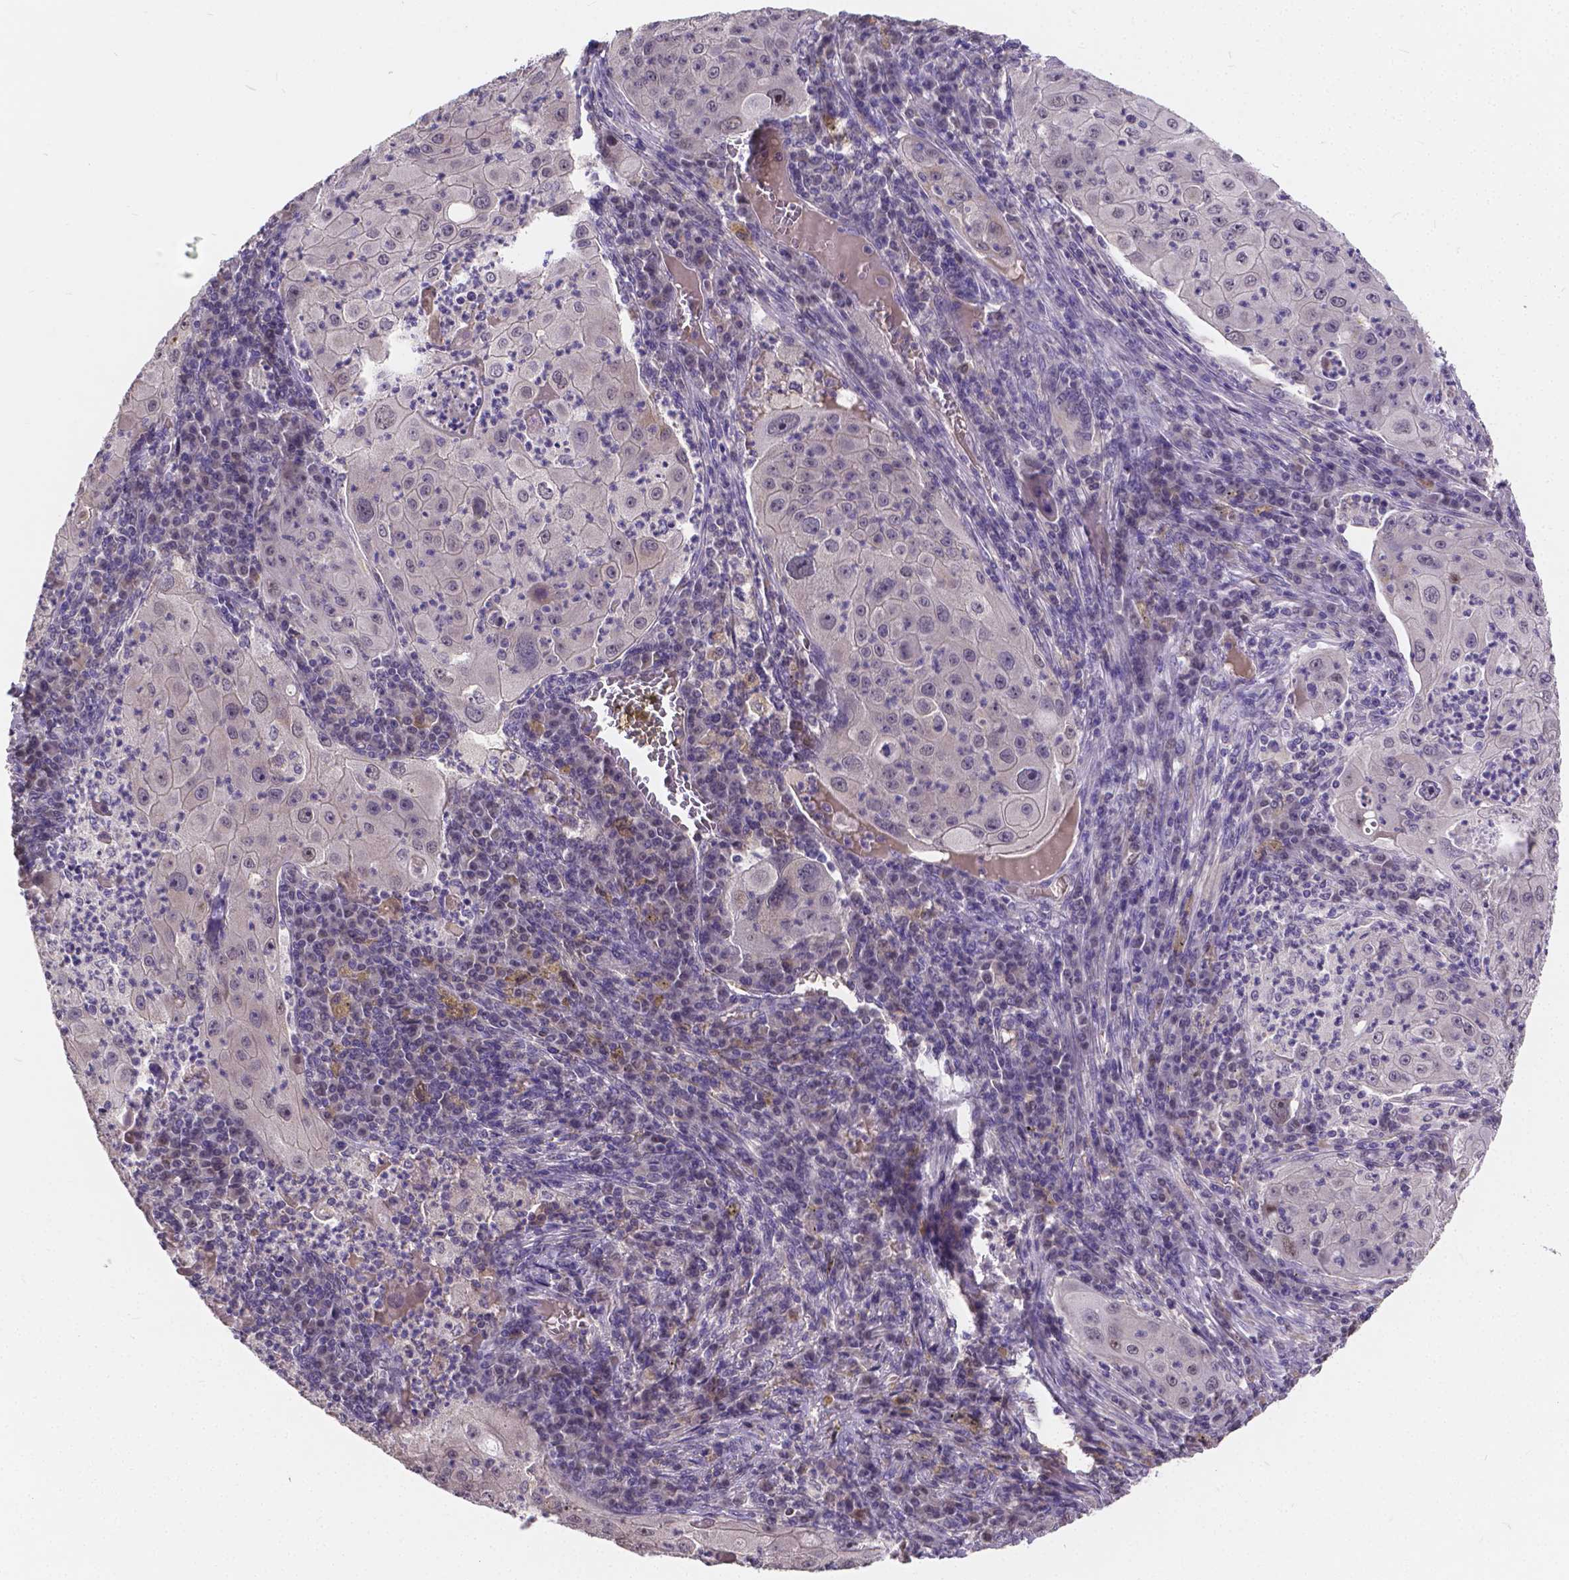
{"staining": {"intensity": "negative", "quantity": "none", "location": "none"}, "tissue": "lung cancer", "cell_type": "Tumor cells", "image_type": "cancer", "snomed": [{"axis": "morphology", "description": "Squamous cell carcinoma, NOS"}, {"axis": "topography", "description": "Lung"}], "caption": "Immunohistochemistry micrograph of neoplastic tissue: squamous cell carcinoma (lung) stained with DAB (3,3'-diaminobenzidine) shows no significant protein positivity in tumor cells.", "gene": "CTNNA2", "patient": {"sex": "female", "age": 59}}